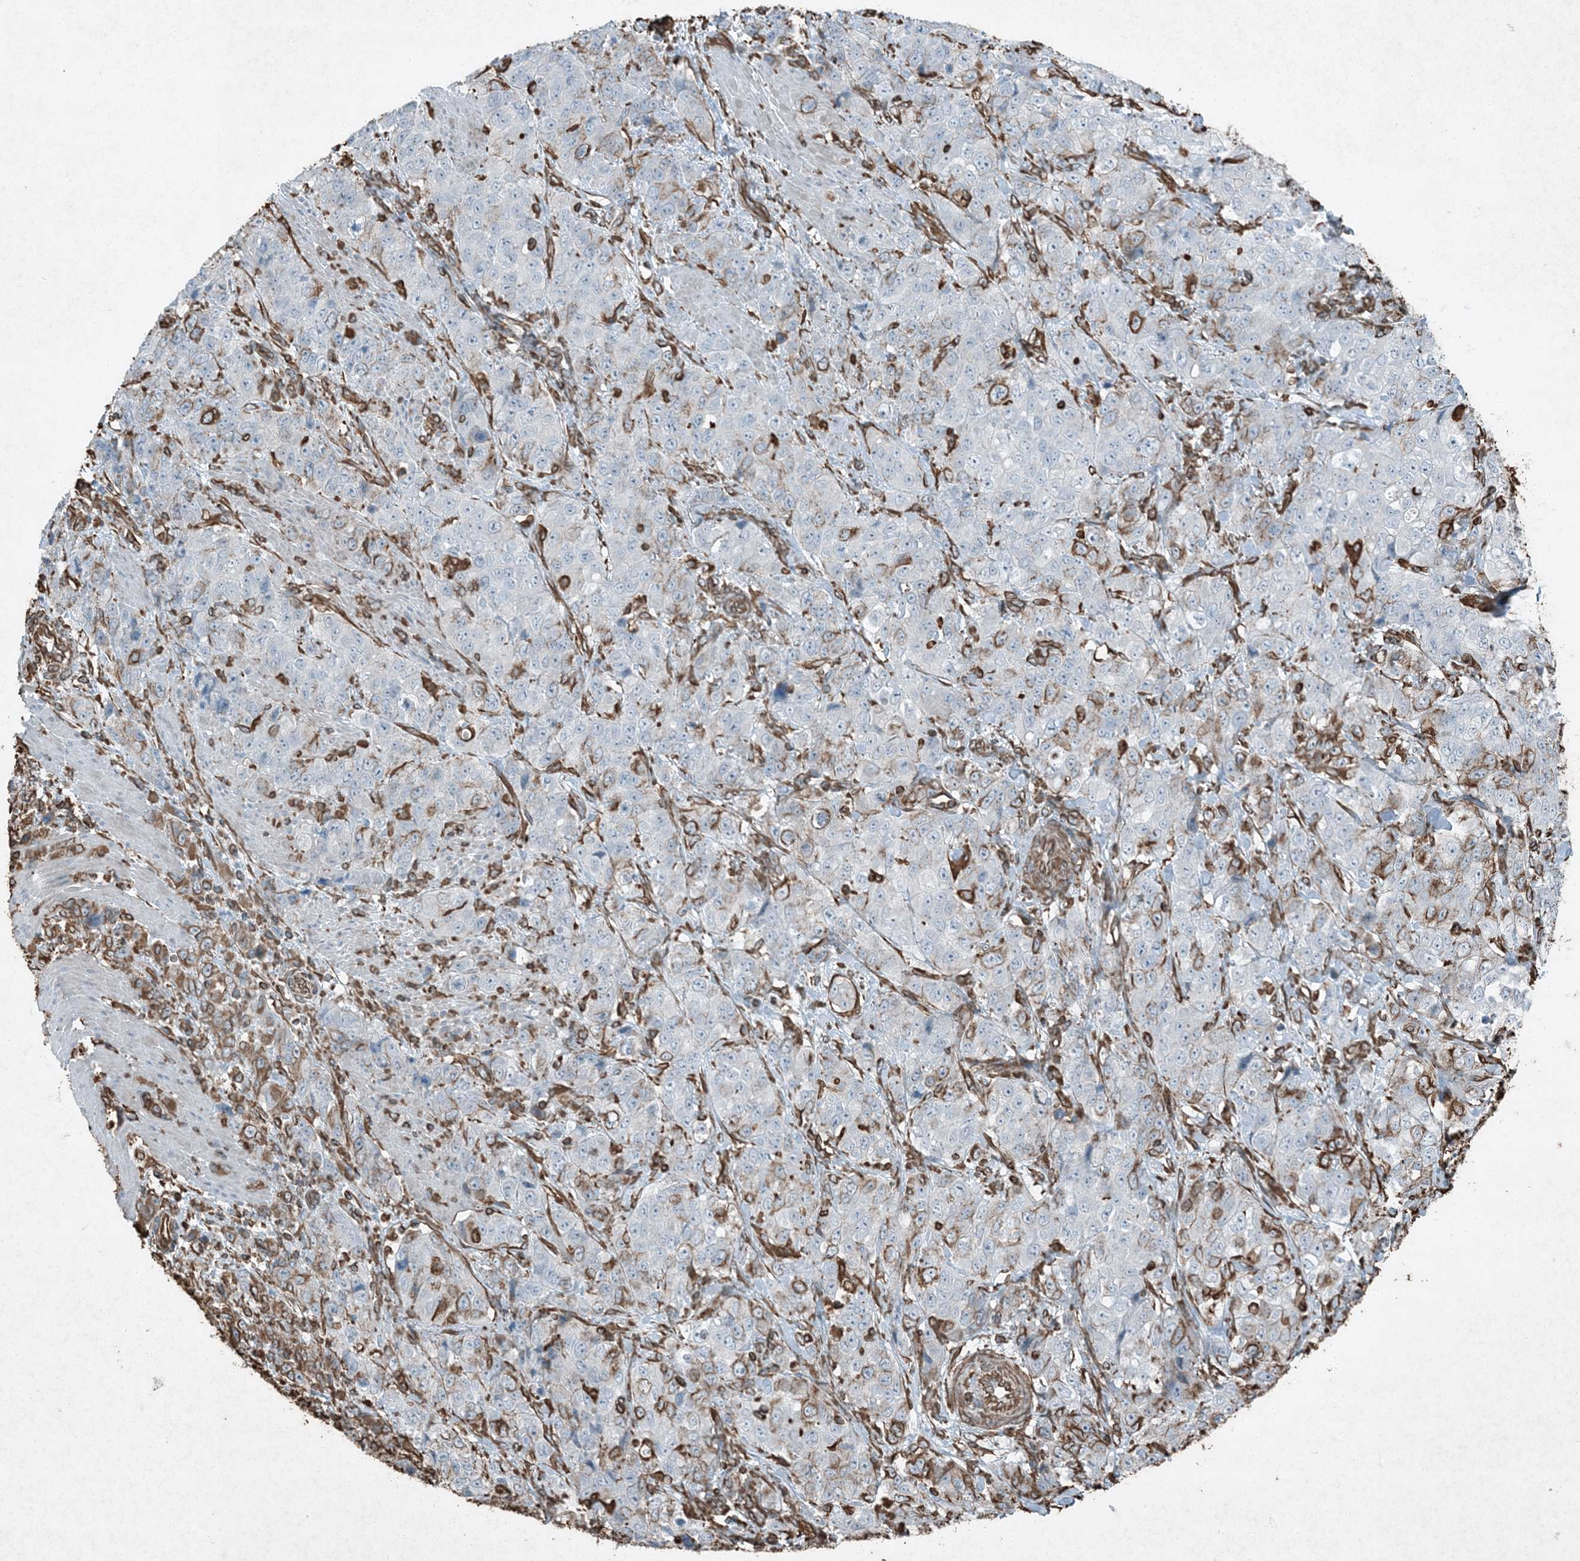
{"staining": {"intensity": "moderate", "quantity": "<25%", "location": "cytoplasmic/membranous"}, "tissue": "stomach cancer", "cell_type": "Tumor cells", "image_type": "cancer", "snomed": [{"axis": "morphology", "description": "Adenocarcinoma, NOS"}, {"axis": "topography", "description": "Stomach"}], "caption": "IHC of human stomach cancer (adenocarcinoma) shows low levels of moderate cytoplasmic/membranous staining in about <25% of tumor cells.", "gene": "RYK", "patient": {"sex": "male", "age": 48}}